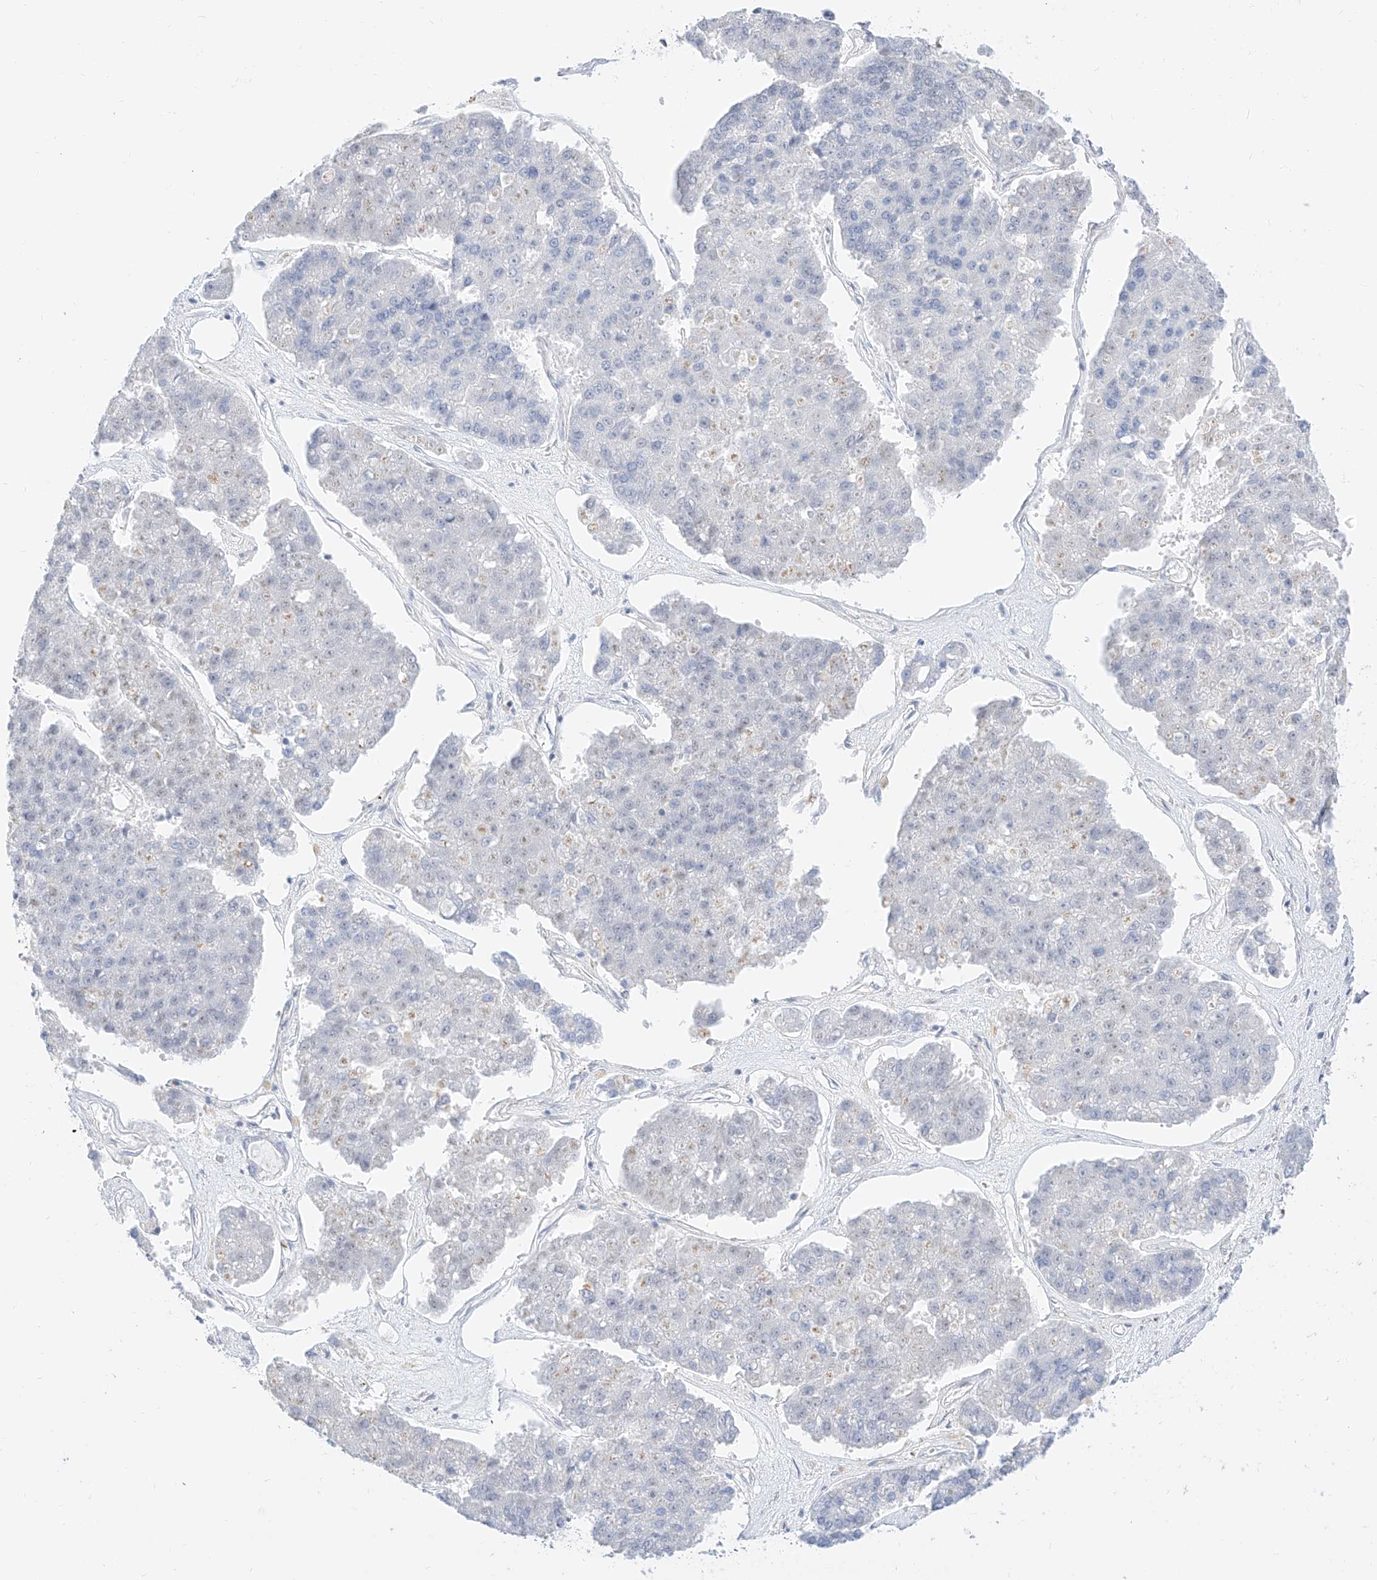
{"staining": {"intensity": "negative", "quantity": "none", "location": "none"}, "tissue": "pancreatic cancer", "cell_type": "Tumor cells", "image_type": "cancer", "snomed": [{"axis": "morphology", "description": "Adenocarcinoma, NOS"}, {"axis": "topography", "description": "Pancreas"}], "caption": "High power microscopy micrograph of an IHC histopathology image of adenocarcinoma (pancreatic), revealing no significant expression in tumor cells.", "gene": "CDCP2", "patient": {"sex": "male", "age": 50}}